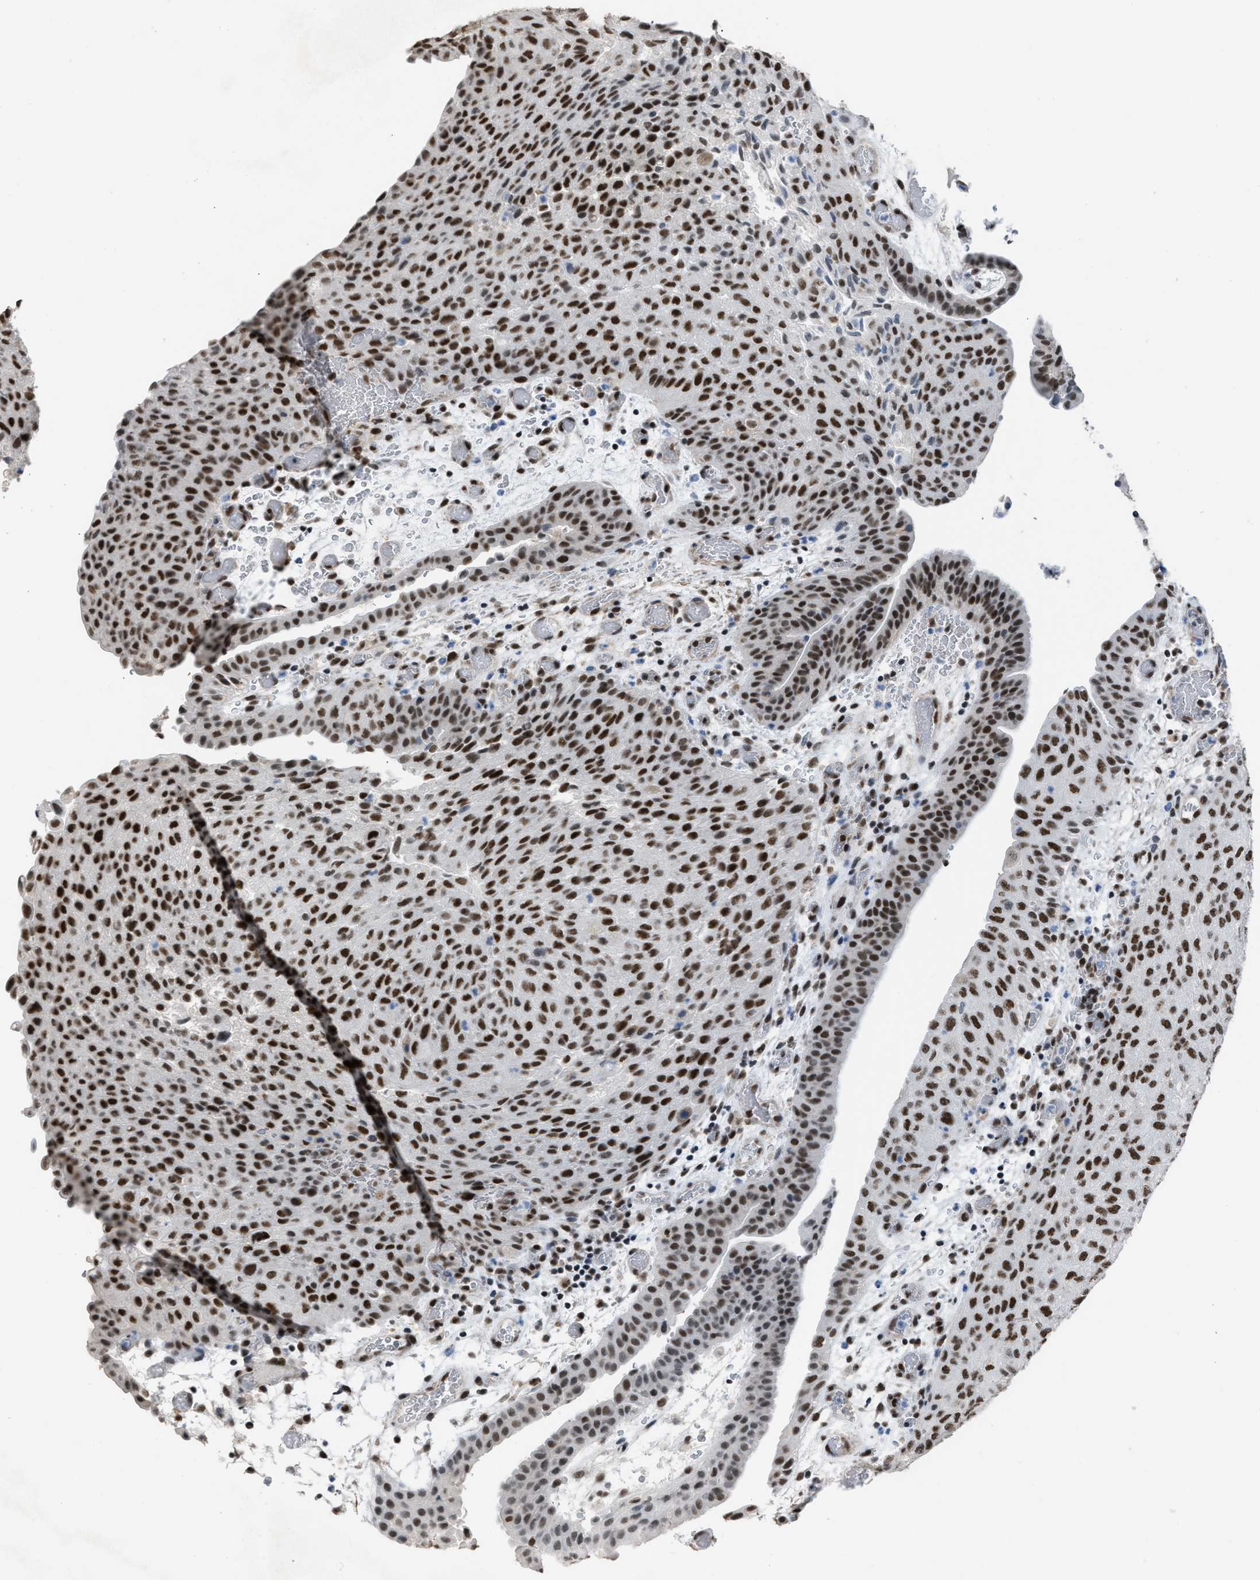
{"staining": {"intensity": "strong", "quantity": ">75%", "location": "nuclear"}, "tissue": "urothelial cancer", "cell_type": "Tumor cells", "image_type": "cancer", "snomed": [{"axis": "morphology", "description": "Urothelial carcinoma, Low grade"}, {"axis": "morphology", "description": "Urothelial carcinoma, High grade"}, {"axis": "topography", "description": "Urinary bladder"}], "caption": "Strong nuclear expression is seen in about >75% of tumor cells in urothelial cancer. (DAB IHC with brightfield microscopy, high magnification).", "gene": "SCAF4", "patient": {"sex": "male", "age": 35}}